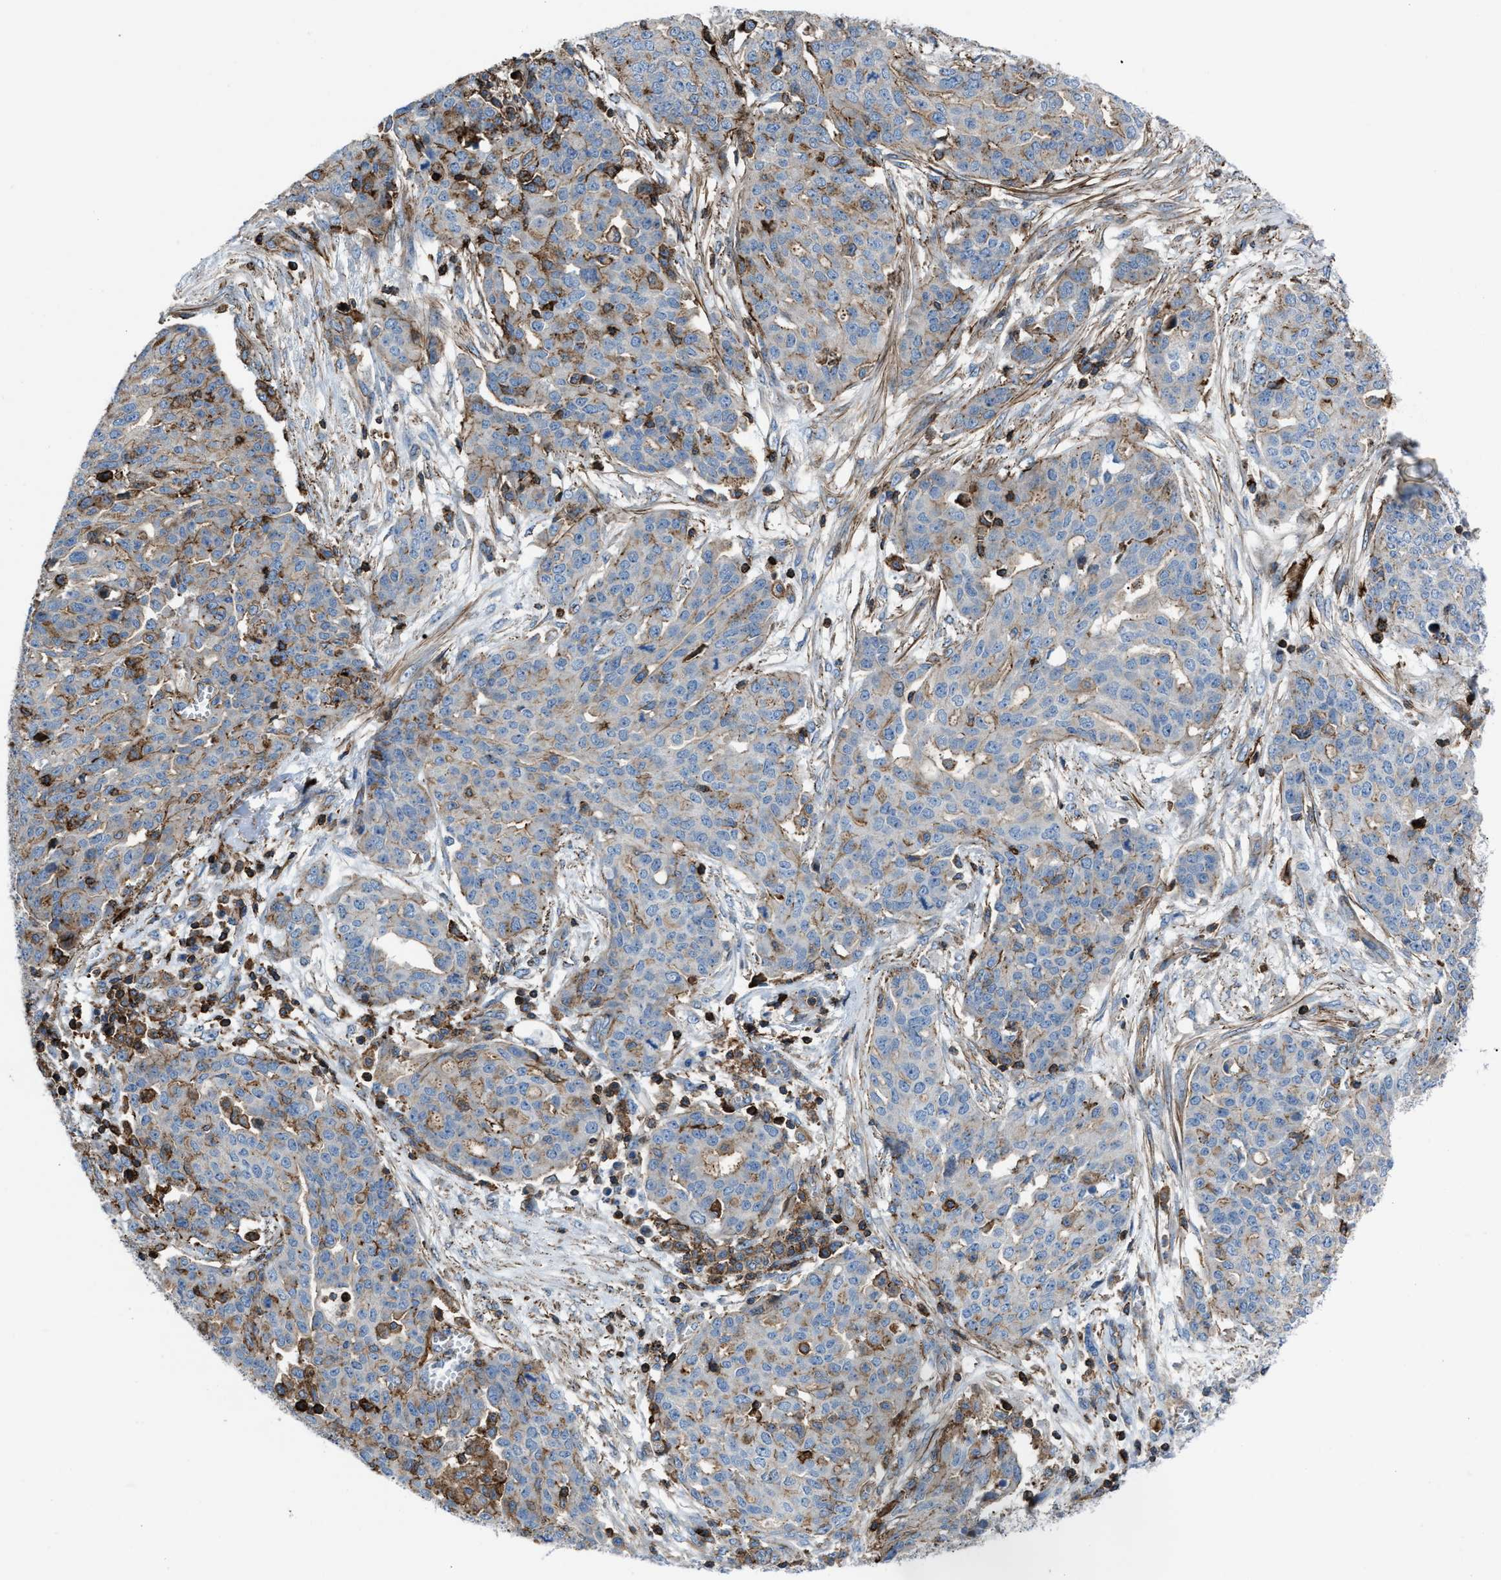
{"staining": {"intensity": "weak", "quantity": "<25%", "location": "cytoplasmic/membranous"}, "tissue": "ovarian cancer", "cell_type": "Tumor cells", "image_type": "cancer", "snomed": [{"axis": "morphology", "description": "Cystadenocarcinoma, serous, NOS"}, {"axis": "topography", "description": "Soft tissue"}, {"axis": "topography", "description": "Ovary"}], "caption": "Tumor cells are negative for brown protein staining in serous cystadenocarcinoma (ovarian). (DAB (3,3'-diaminobenzidine) immunohistochemistry with hematoxylin counter stain).", "gene": "AGPAT2", "patient": {"sex": "female", "age": 57}}